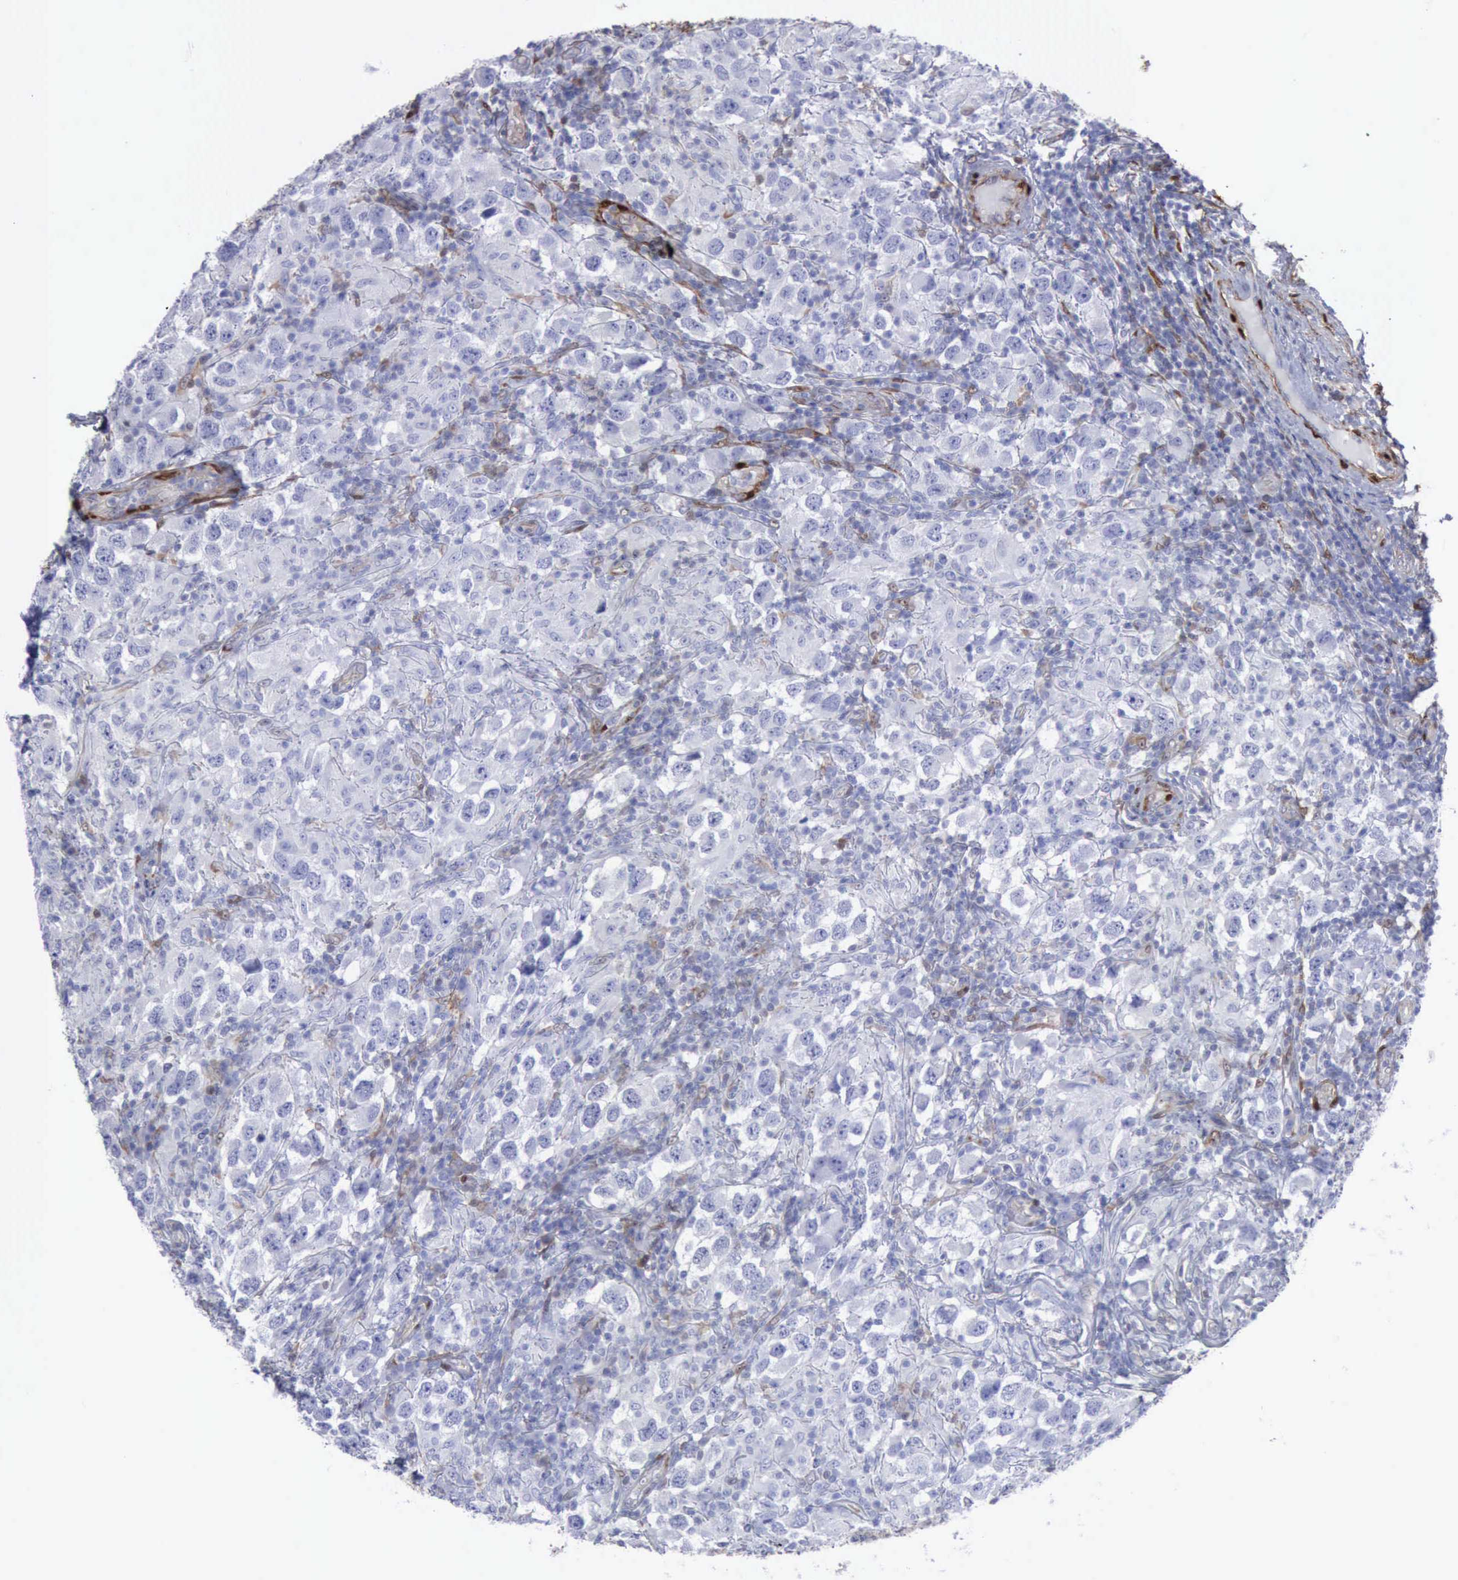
{"staining": {"intensity": "negative", "quantity": "none", "location": "none"}, "tissue": "testis cancer", "cell_type": "Tumor cells", "image_type": "cancer", "snomed": [{"axis": "morphology", "description": "Carcinoma, Embryonal, NOS"}, {"axis": "topography", "description": "Testis"}], "caption": "The histopathology image demonstrates no staining of tumor cells in testis cancer. Nuclei are stained in blue.", "gene": "FHL1", "patient": {"sex": "male", "age": 21}}